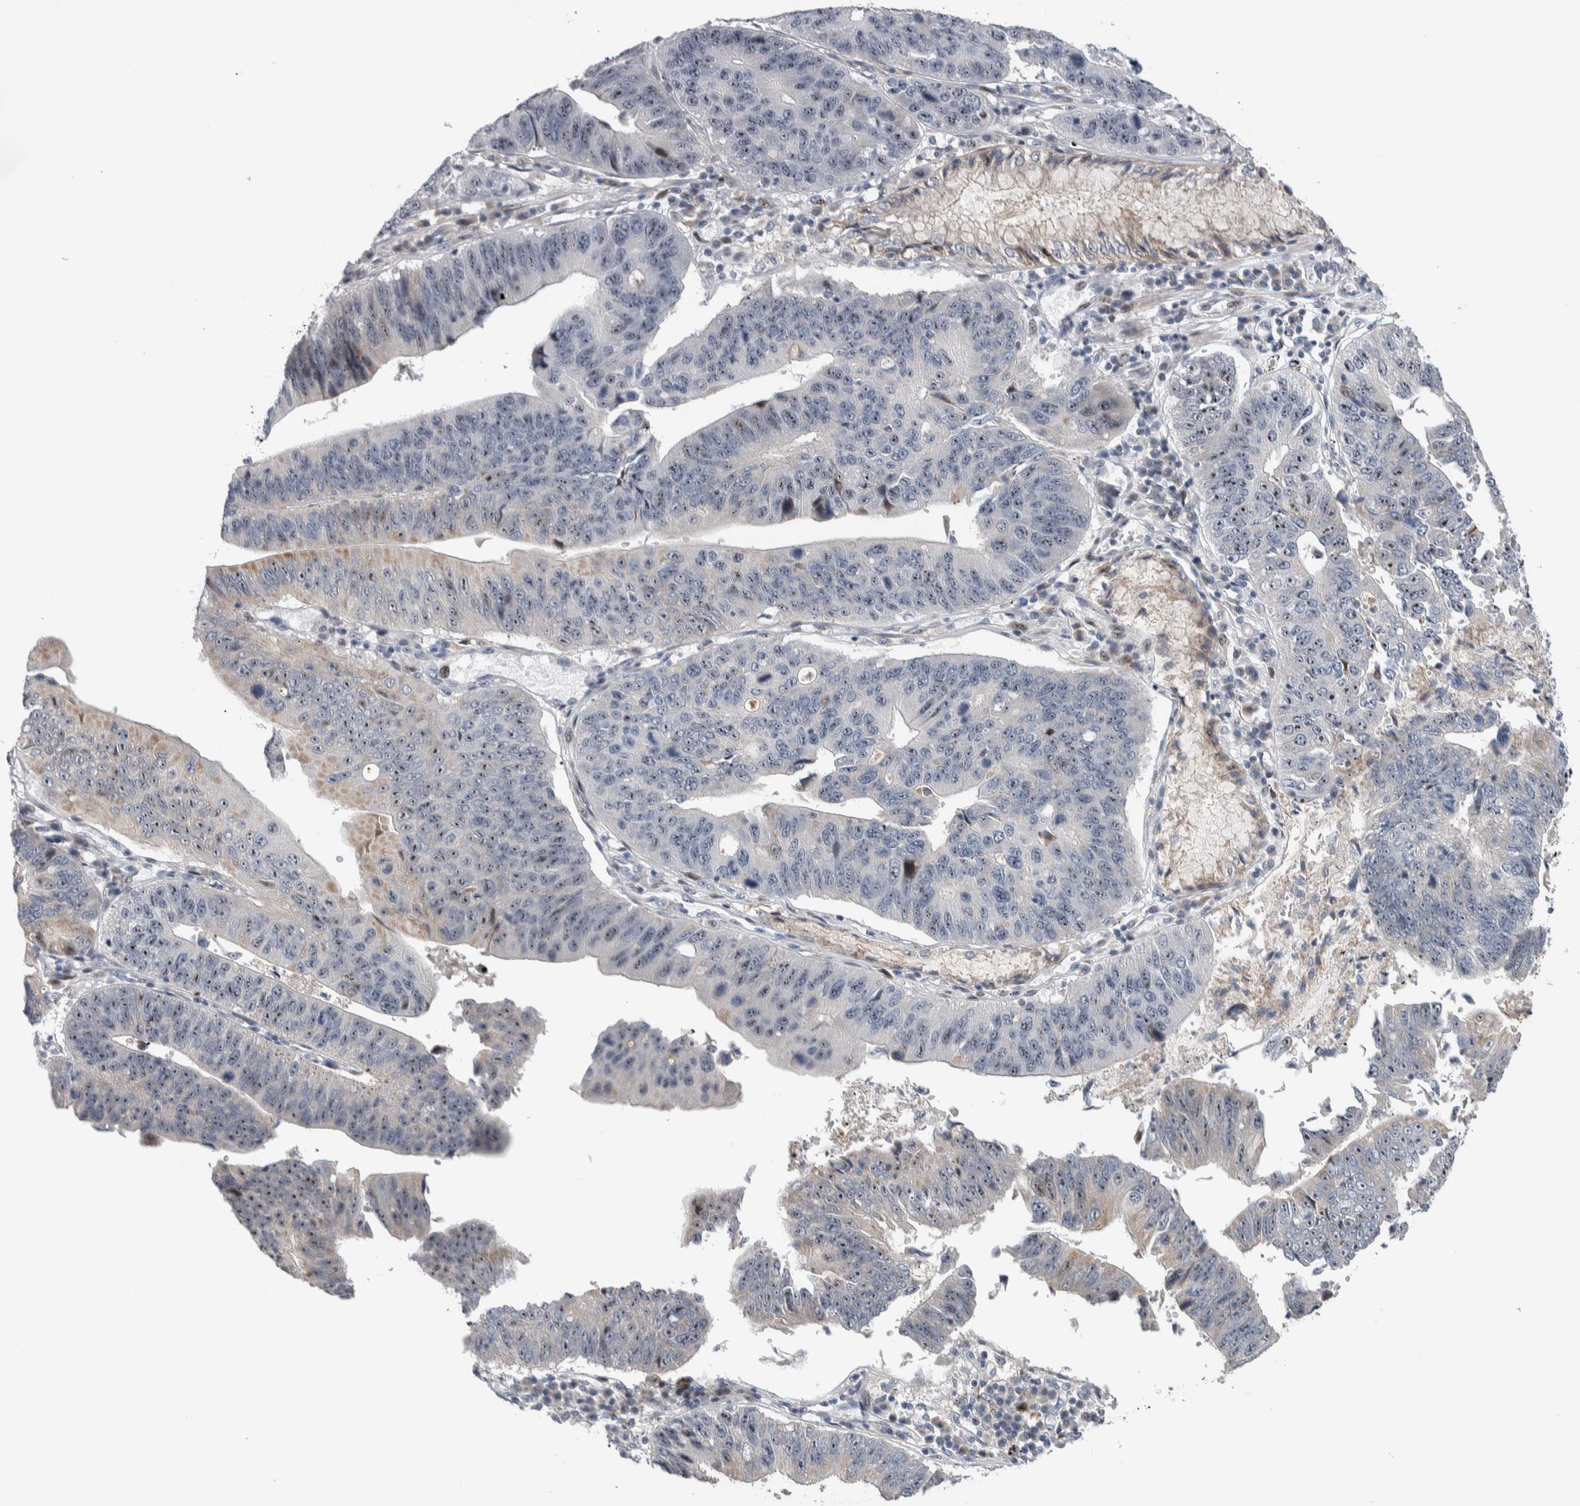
{"staining": {"intensity": "moderate", "quantity": ">75%", "location": "nuclear"}, "tissue": "stomach cancer", "cell_type": "Tumor cells", "image_type": "cancer", "snomed": [{"axis": "morphology", "description": "Adenocarcinoma, NOS"}, {"axis": "topography", "description": "Stomach"}], "caption": "Stomach cancer tissue demonstrates moderate nuclear staining in about >75% of tumor cells", "gene": "PRRG4", "patient": {"sex": "male", "age": 59}}